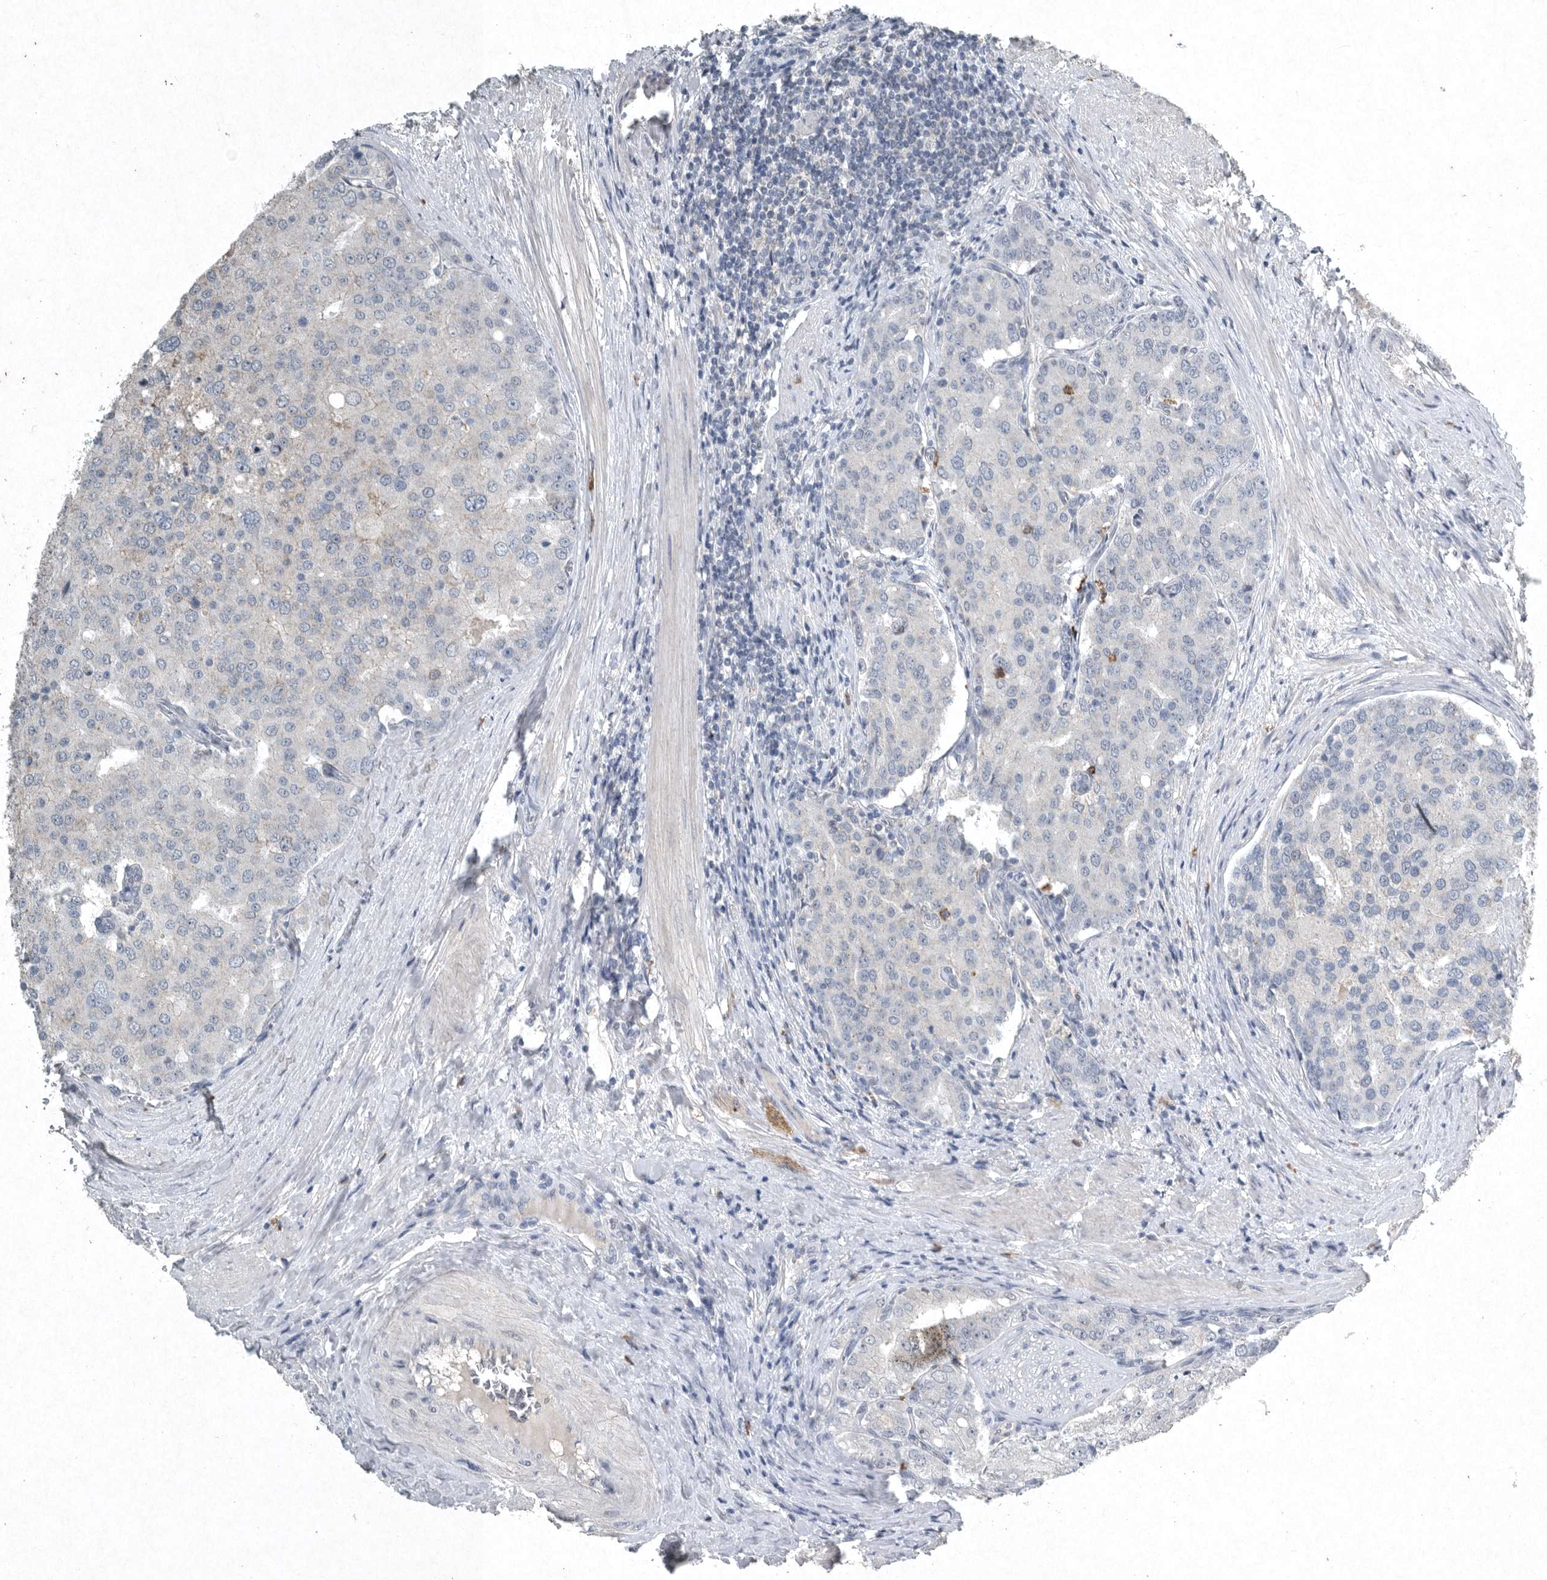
{"staining": {"intensity": "negative", "quantity": "none", "location": "none"}, "tissue": "prostate cancer", "cell_type": "Tumor cells", "image_type": "cancer", "snomed": [{"axis": "morphology", "description": "Adenocarcinoma, High grade"}, {"axis": "topography", "description": "Prostate"}], "caption": "IHC histopathology image of high-grade adenocarcinoma (prostate) stained for a protein (brown), which reveals no staining in tumor cells.", "gene": "IL20", "patient": {"sex": "male", "age": 50}}